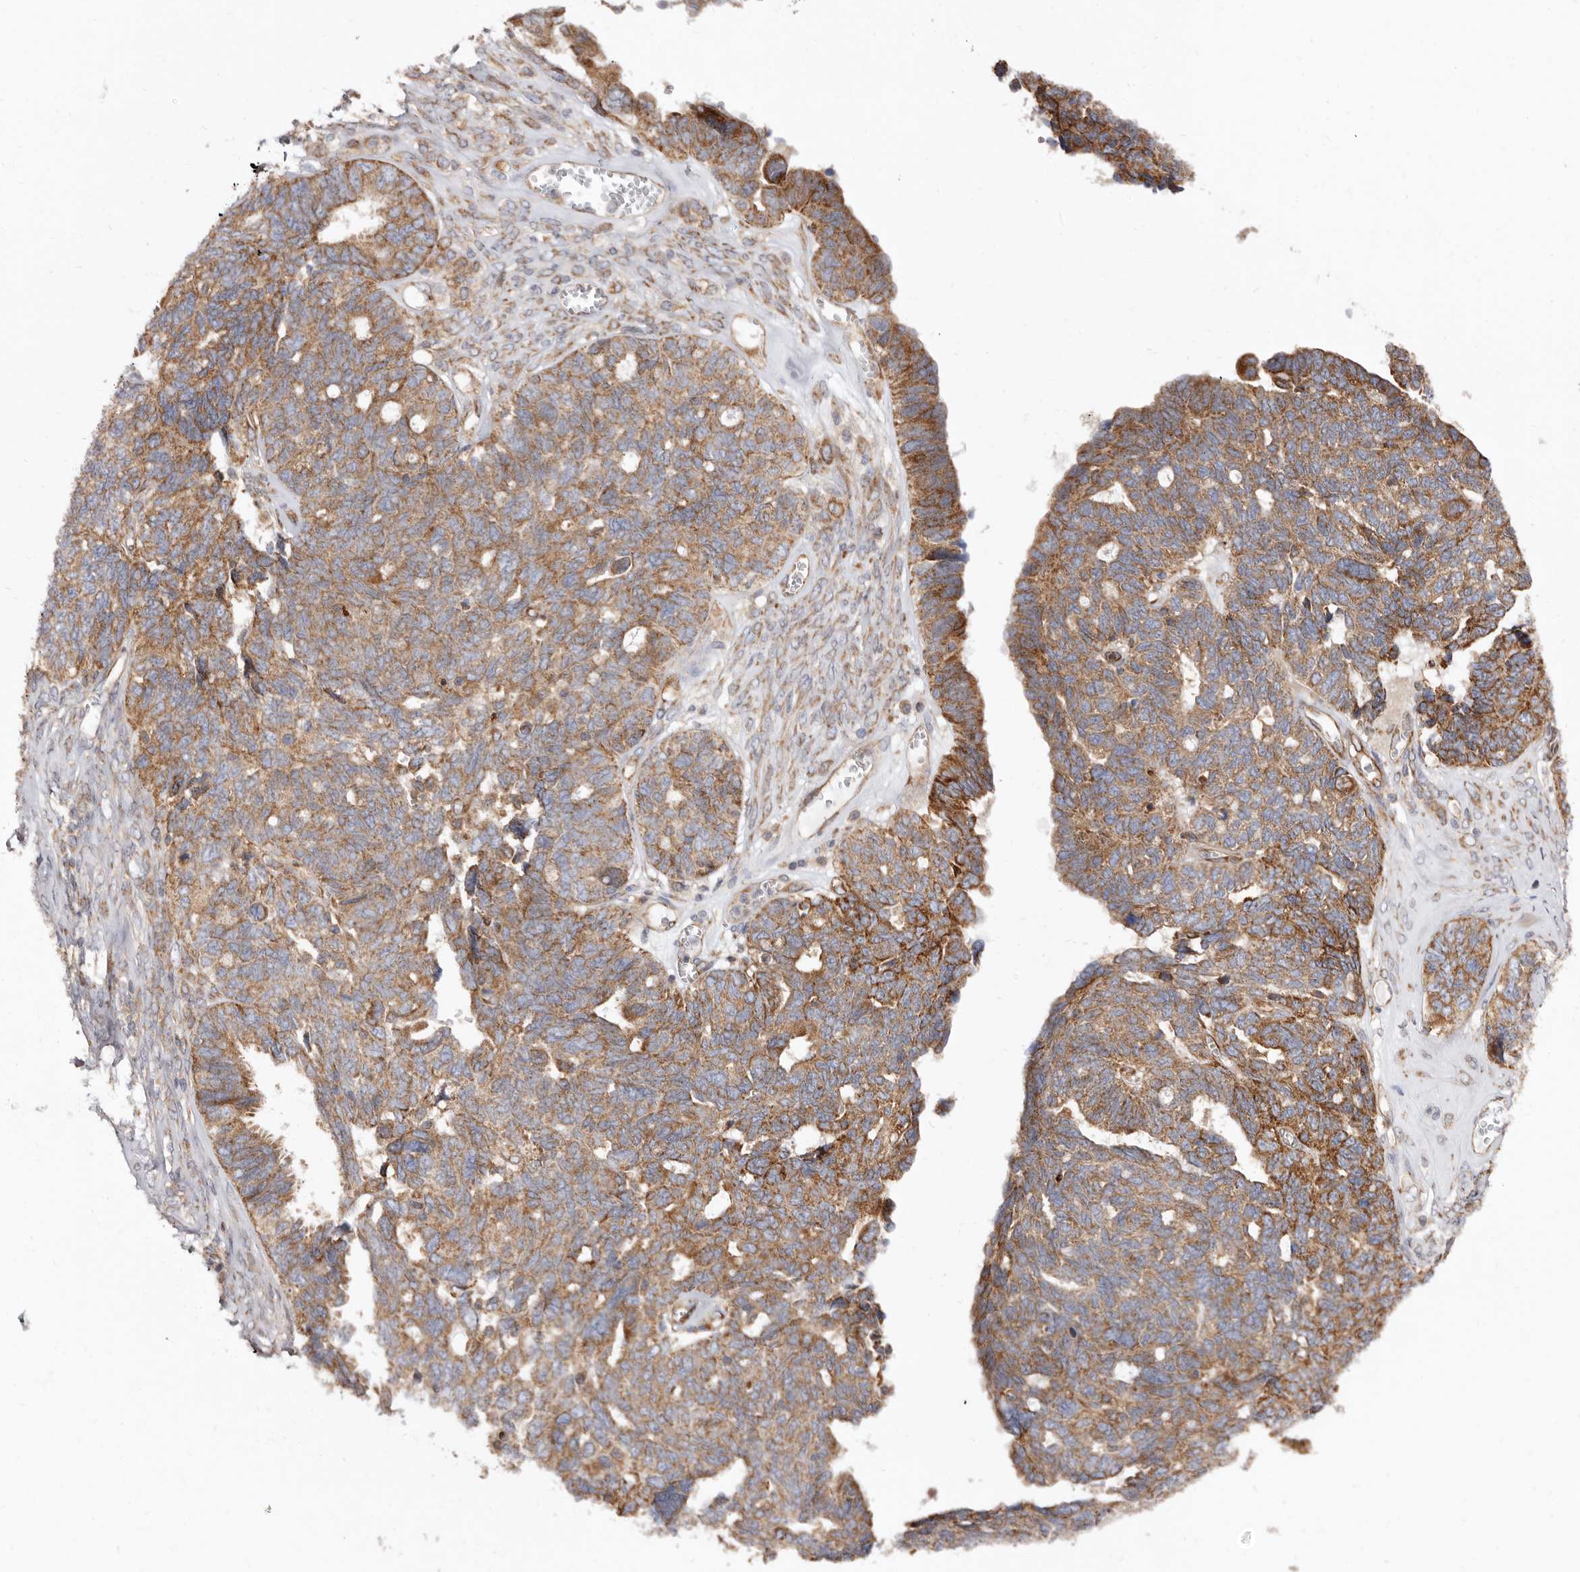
{"staining": {"intensity": "moderate", "quantity": ">75%", "location": "cytoplasmic/membranous"}, "tissue": "ovarian cancer", "cell_type": "Tumor cells", "image_type": "cancer", "snomed": [{"axis": "morphology", "description": "Cystadenocarcinoma, serous, NOS"}, {"axis": "topography", "description": "Ovary"}], "caption": "A micrograph showing moderate cytoplasmic/membranous staining in about >75% of tumor cells in ovarian cancer (serous cystadenocarcinoma), as visualized by brown immunohistochemical staining.", "gene": "COQ8B", "patient": {"sex": "female", "age": 79}}